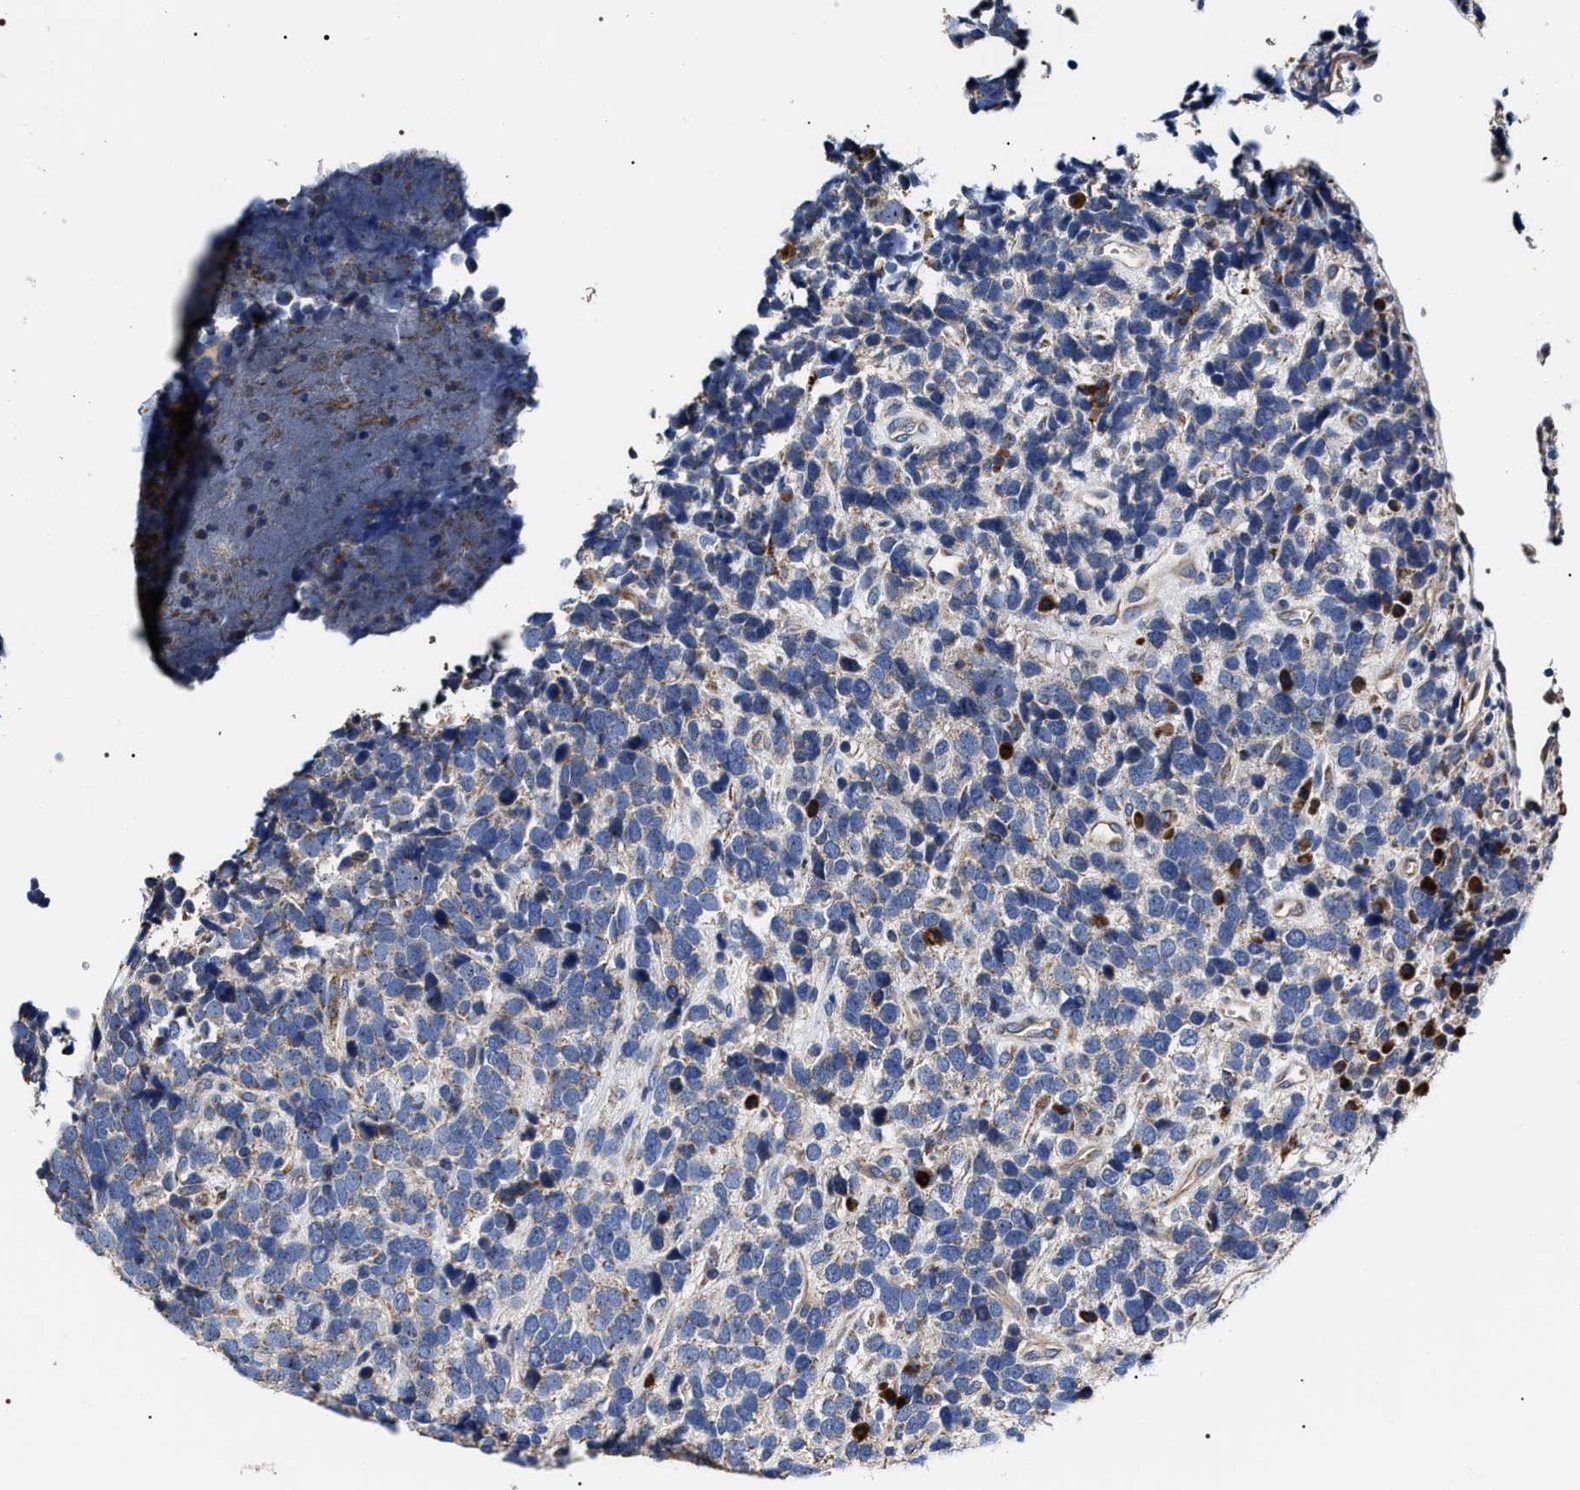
{"staining": {"intensity": "weak", "quantity": "<25%", "location": "cytoplasmic/membranous"}, "tissue": "urothelial cancer", "cell_type": "Tumor cells", "image_type": "cancer", "snomed": [{"axis": "morphology", "description": "Urothelial carcinoma, High grade"}, {"axis": "topography", "description": "Urinary bladder"}], "caption": "The image exhibits no significant expression in tumor cells of urothelial cancer.", "gene": "MACC1", "patient": {"sex": "female", "age": 82}}